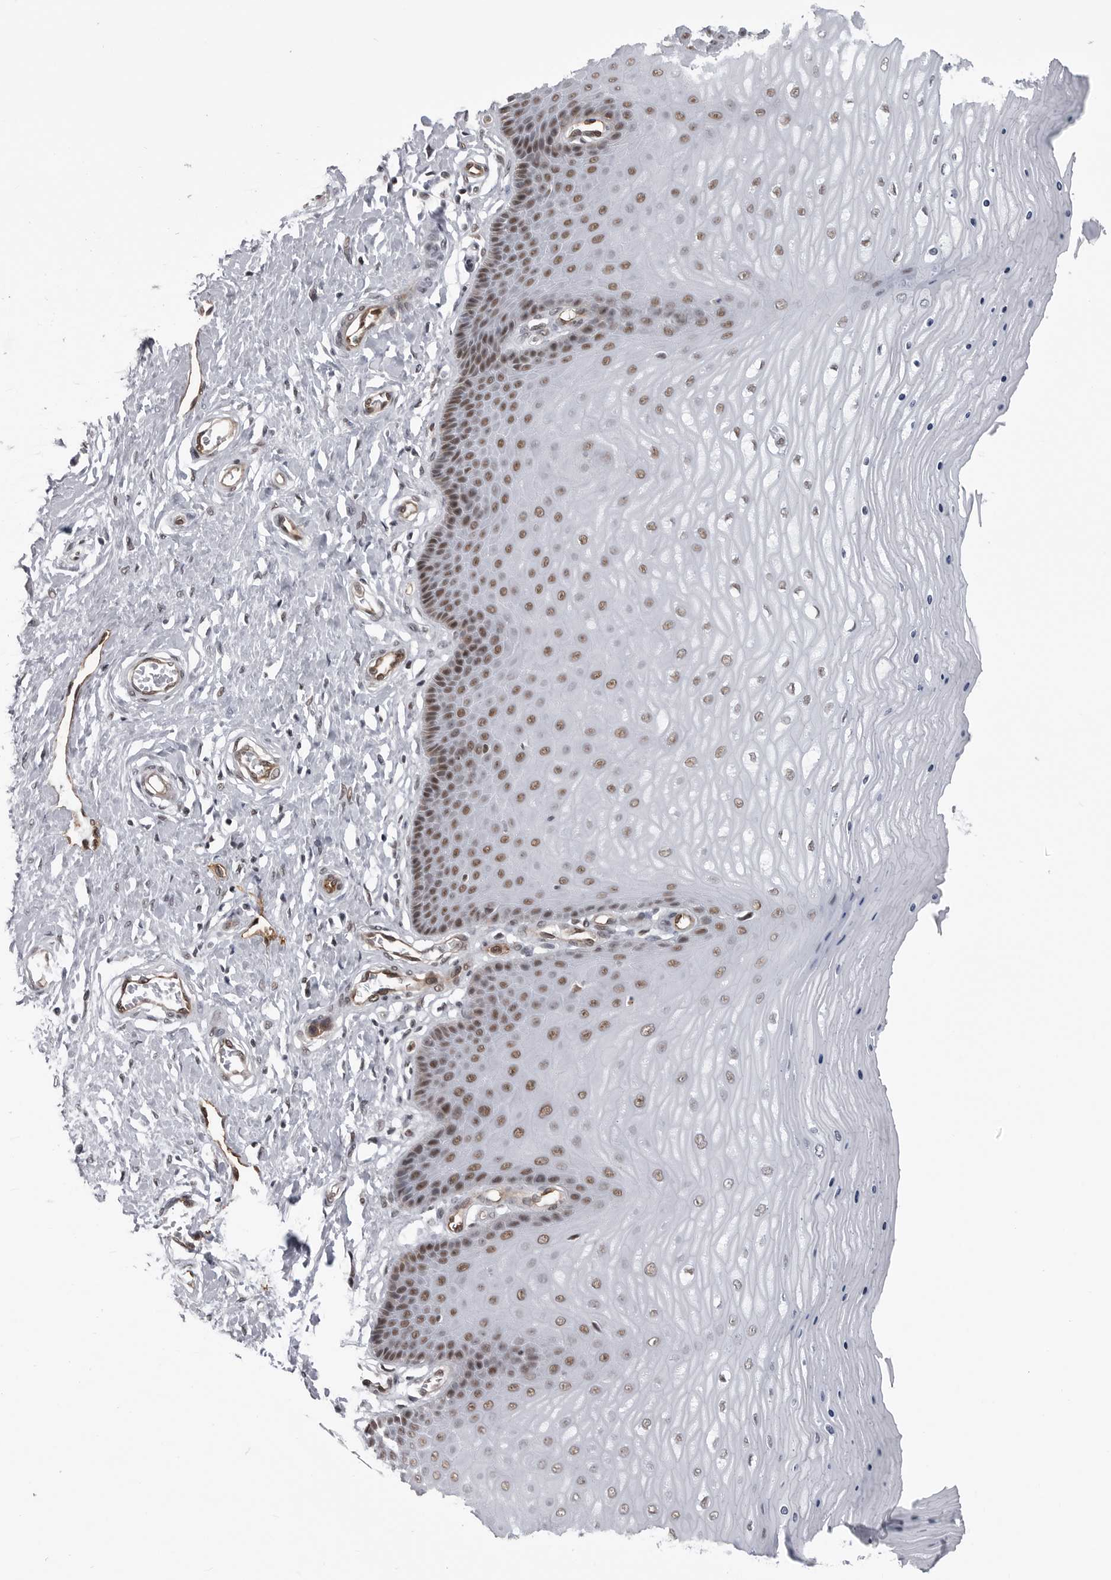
{"staining": {"intensity": "moderate", "quantity": ">75%", "location": "nuclear"}, "tissue": "cervix", "cell_type": "Glandular cells", "image_type": "normal", "snomed": [{"axis": "morphology", "description": "Normal tissue, NOS"}, {"axis": "topography", "description": "Cervix"}], "caption": "Cervix stained with IHC reveals moderate nuclear positivity in approximately >75% of glandular cells.", "gene": "RNF26", "patient": {"sex": "female", "age": 55}}